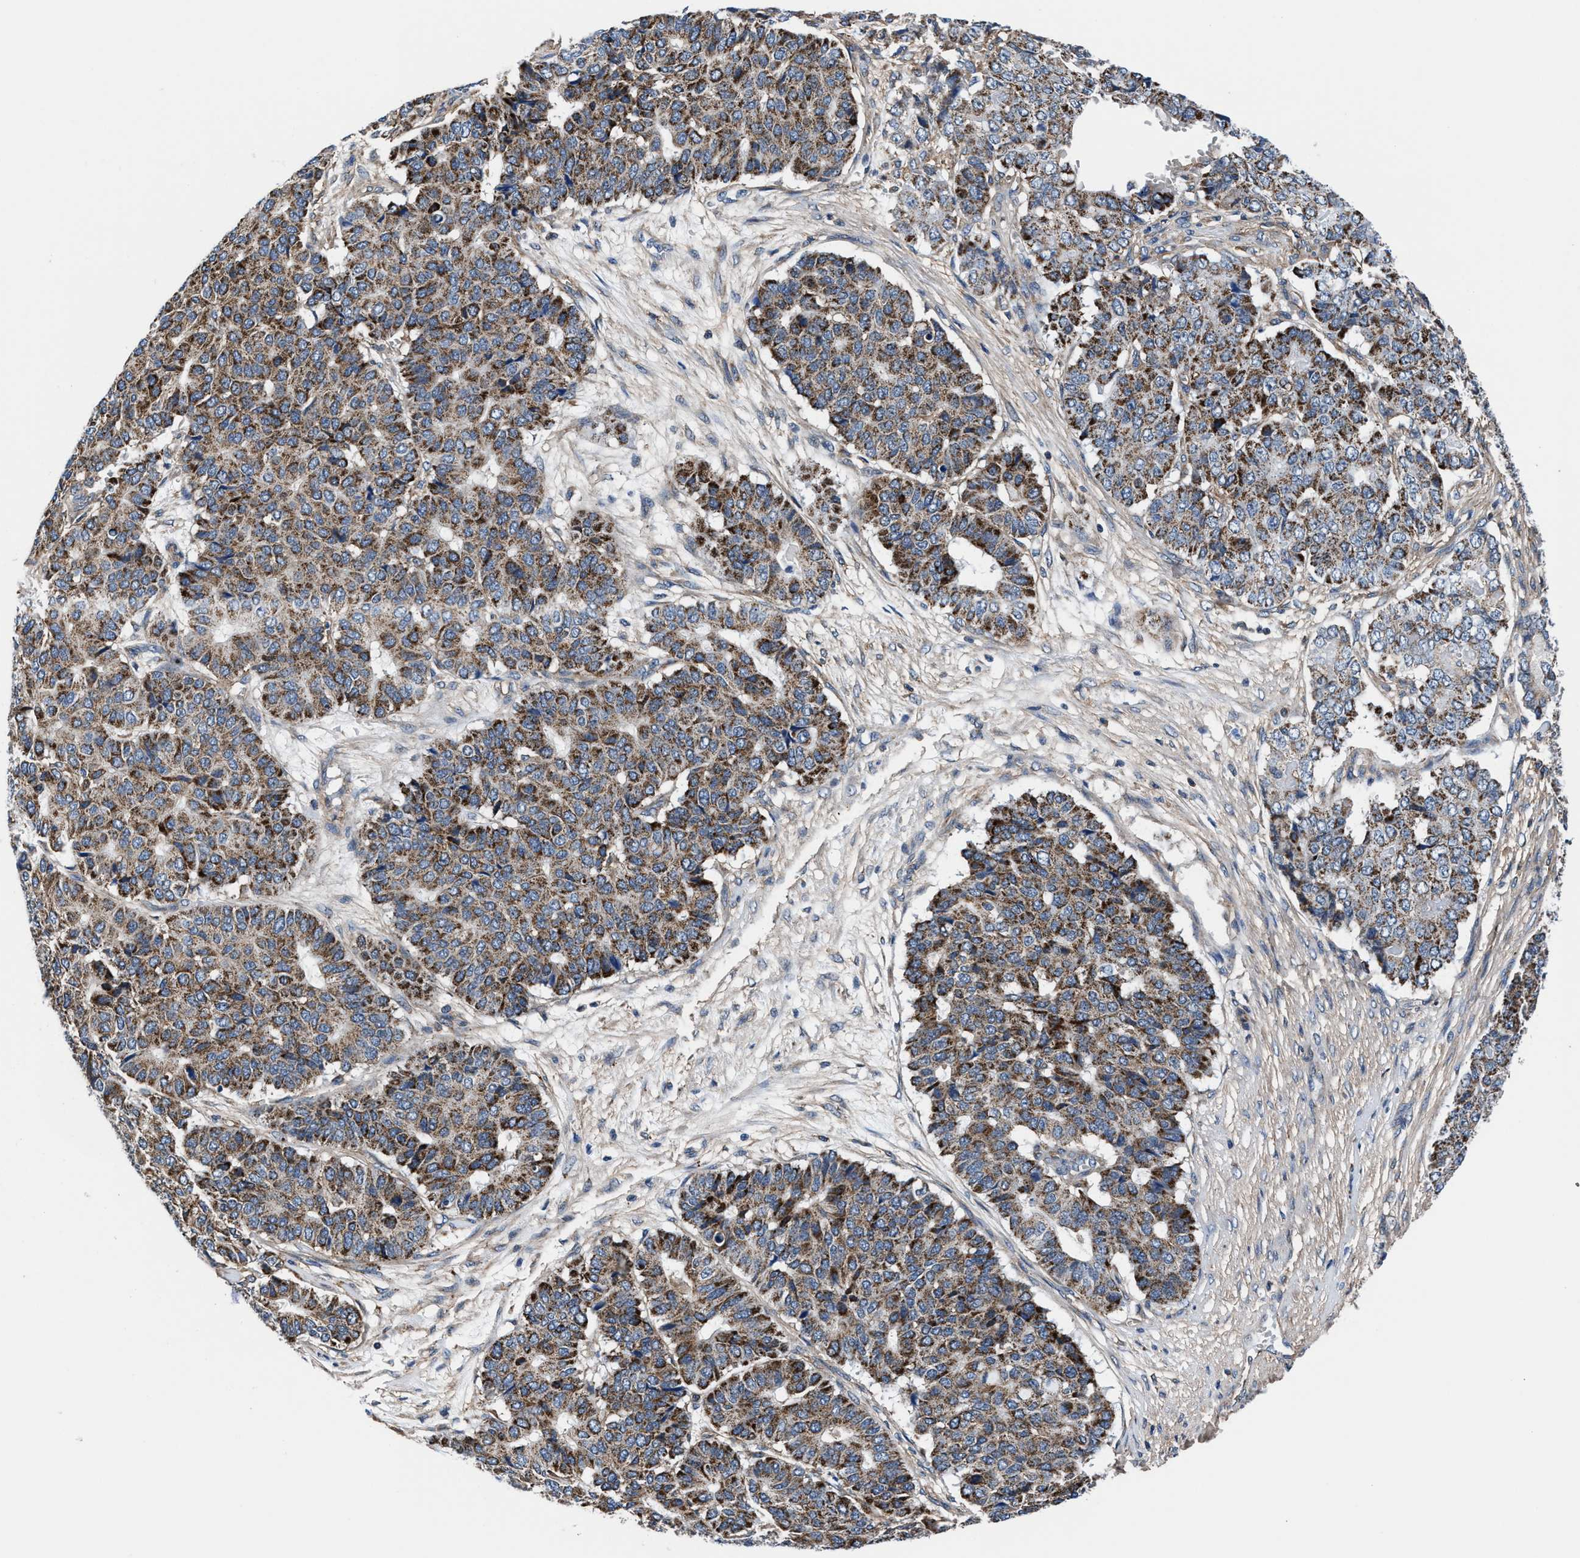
{"staining": {"intensity": "moderate", "quantity": ">75%", "location": "cytoplasmic/membranous"}, "tissue": "pancreatic cancer", "cell_type": "Tumor cells", "image_type": "cancer", "snomed": [{"axis": "morphology", "description": "Adenocarcinoma, NOS"}, {"axis": "topography", "description": "Pancreas"}], "caption": "Pancreatic cancer stained for a protein (brown) demonstrates moderate cytoplasmic/membranous positive expression in about >75% of tumor cells.", "gene": "NKTR", "patient": {"sex": "male", "age": 50}}